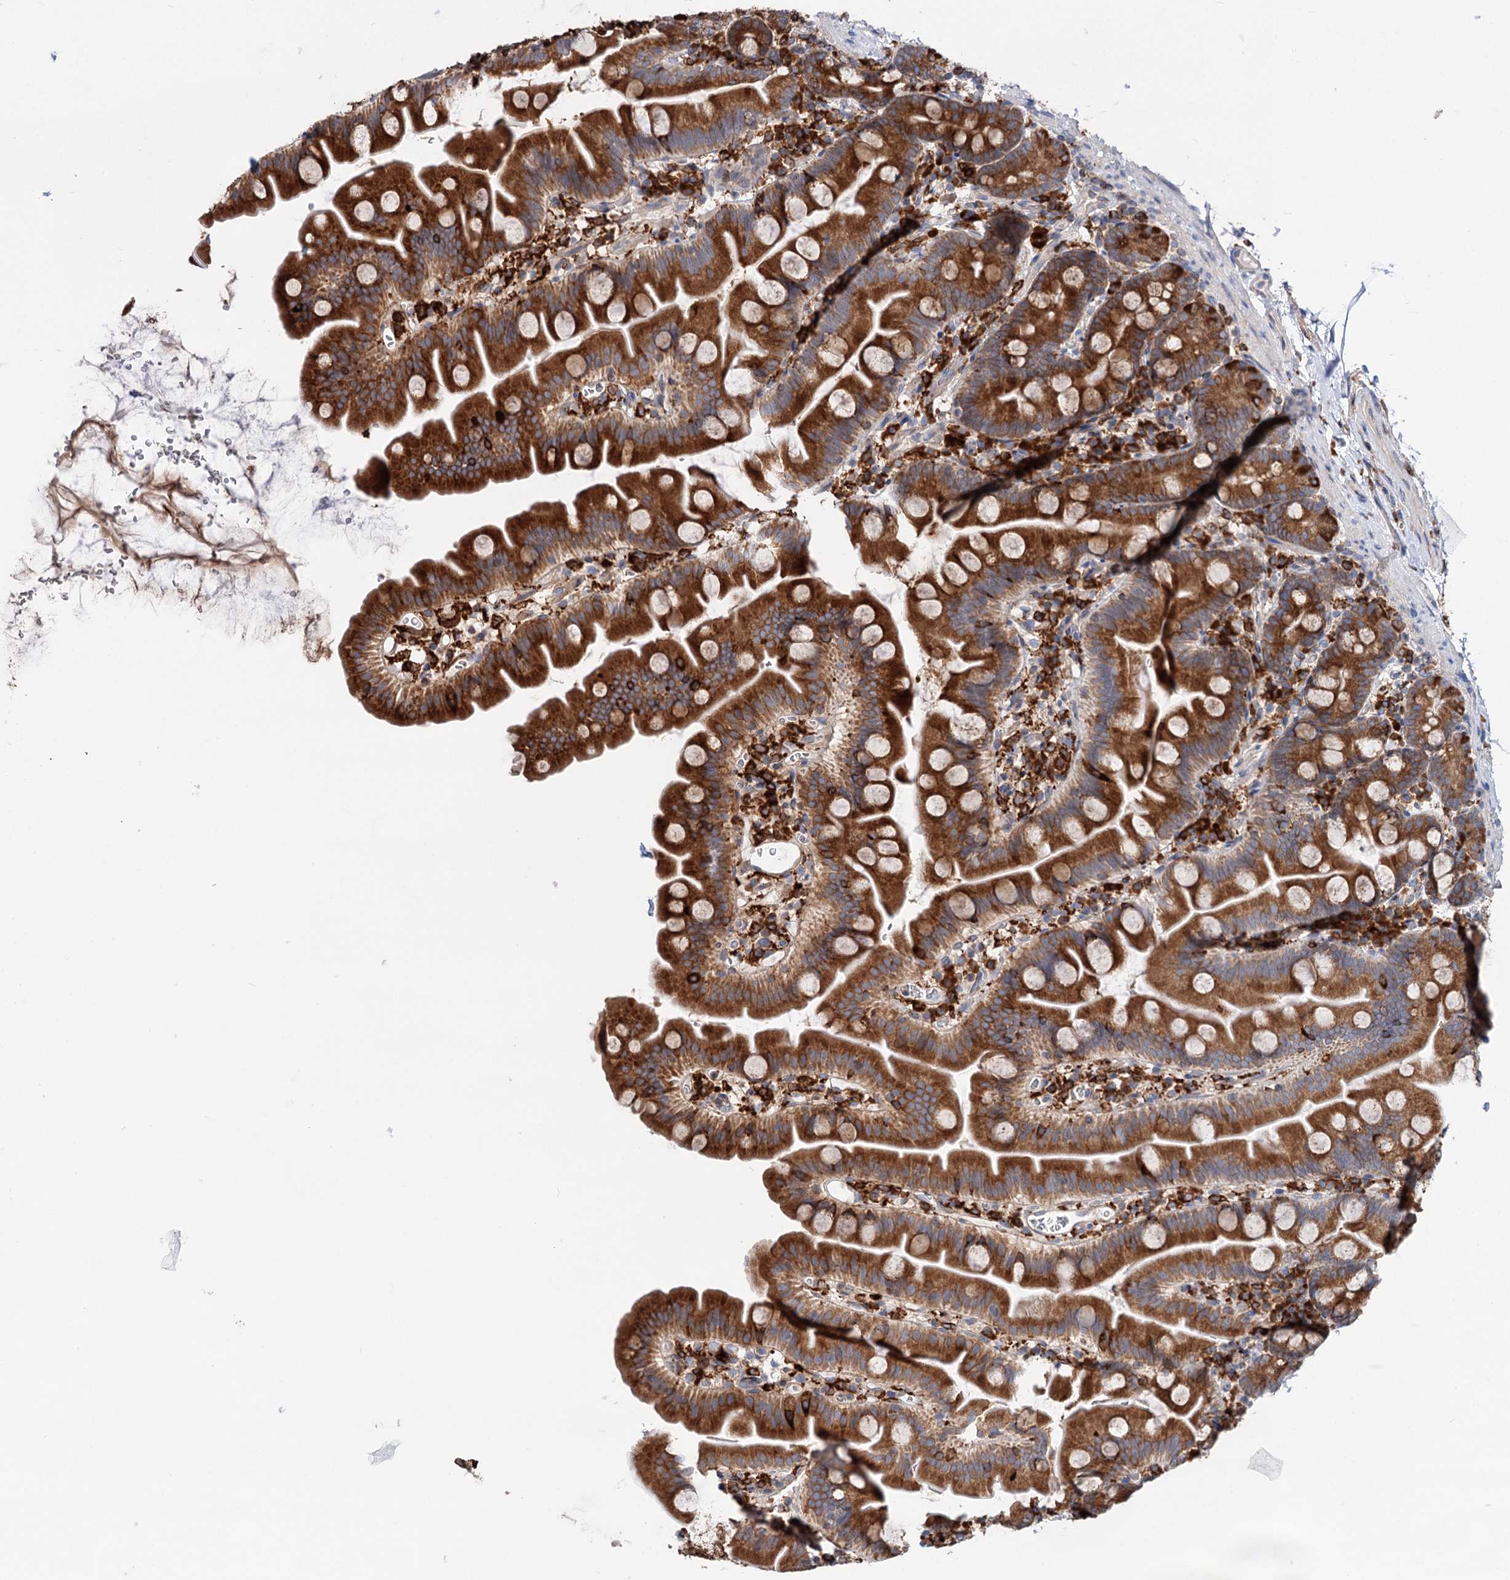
{"staining": {"intensity": "strong", "quantity": ">75%", "location": "cytoplasmic/membranous"}, "tissue": "small intestine", "cell_type": "Glandular cells", "image_type": "normal", "snomed": [{"axis": "morphology", "description": "Normal tissue, NOS"}, {"axis": "topography", "description": "Small intestine"}], "caption": "Glandular cells reveal strong cytoplasmic/membranous positivity in approximately >75% of cells in benign small intestine. (Brightfield microscopy of DAB IHC at high magnification).", "gene": "ERP29", "patient": {"sex": "female", "age": 68}}